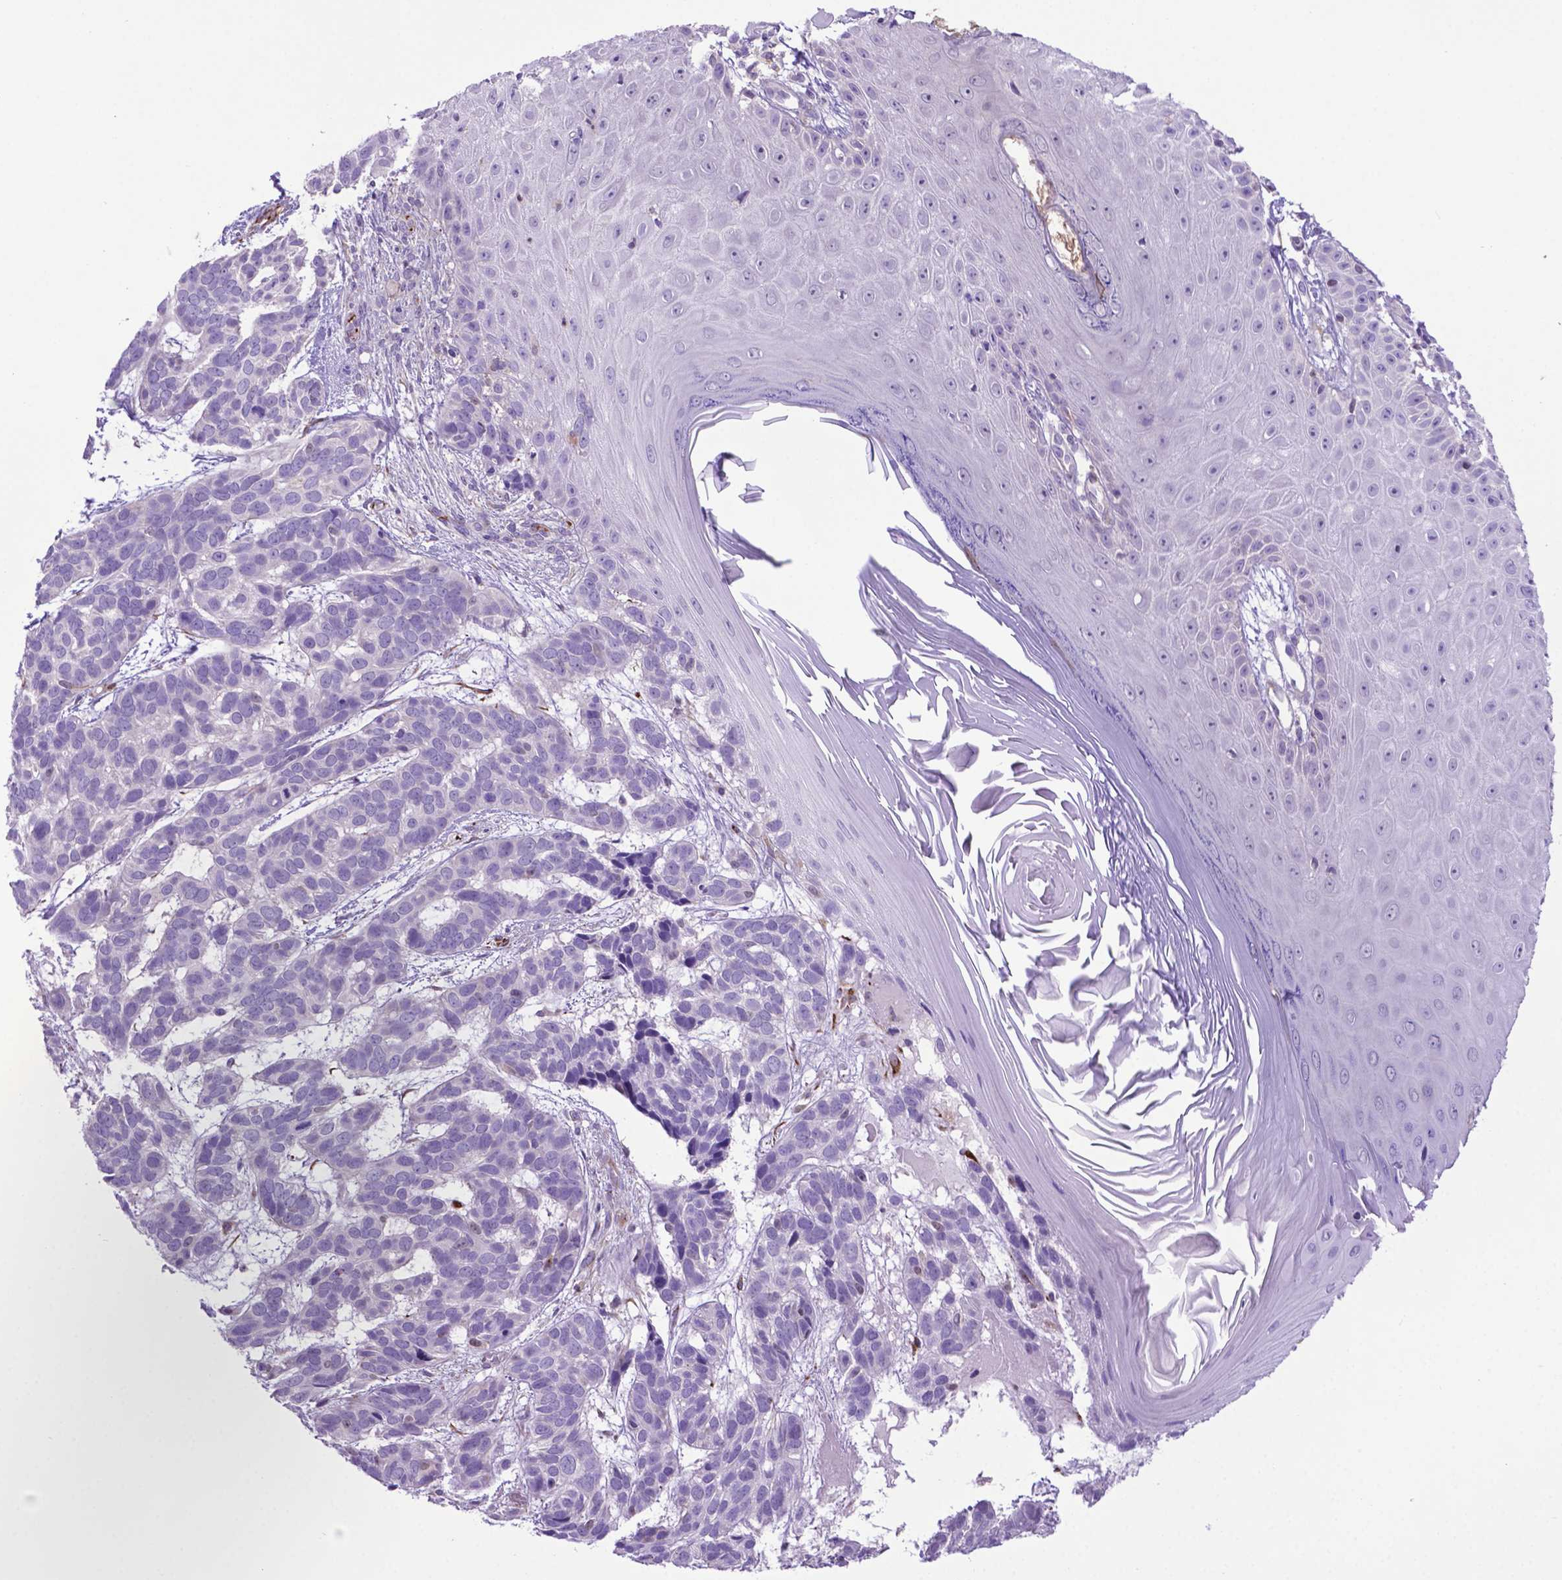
{"staining": {"intensity": "negative", "quantity": "none", "location": "none"}, "tissue": "skin cancer", "cell_type": "Tumor cells", "image_type": "cancer", "snomed": [{"axis": "morphology", "description": "Basal cell carcinoma"}, {"axis": "topography", "description": "Skin"}], "caption": "Micrograph shows no significant protein positivity in tumor cells of skin cancer. The staining was performed using DAB (3,3'-diaminobenzidine) to visualize the protein expression in brown, while the nuclei were stained in blue with hematoxylin (Magnification: 20x).", "gene": "LZTR1", "patient": {"sex": "male", "age": 78}}